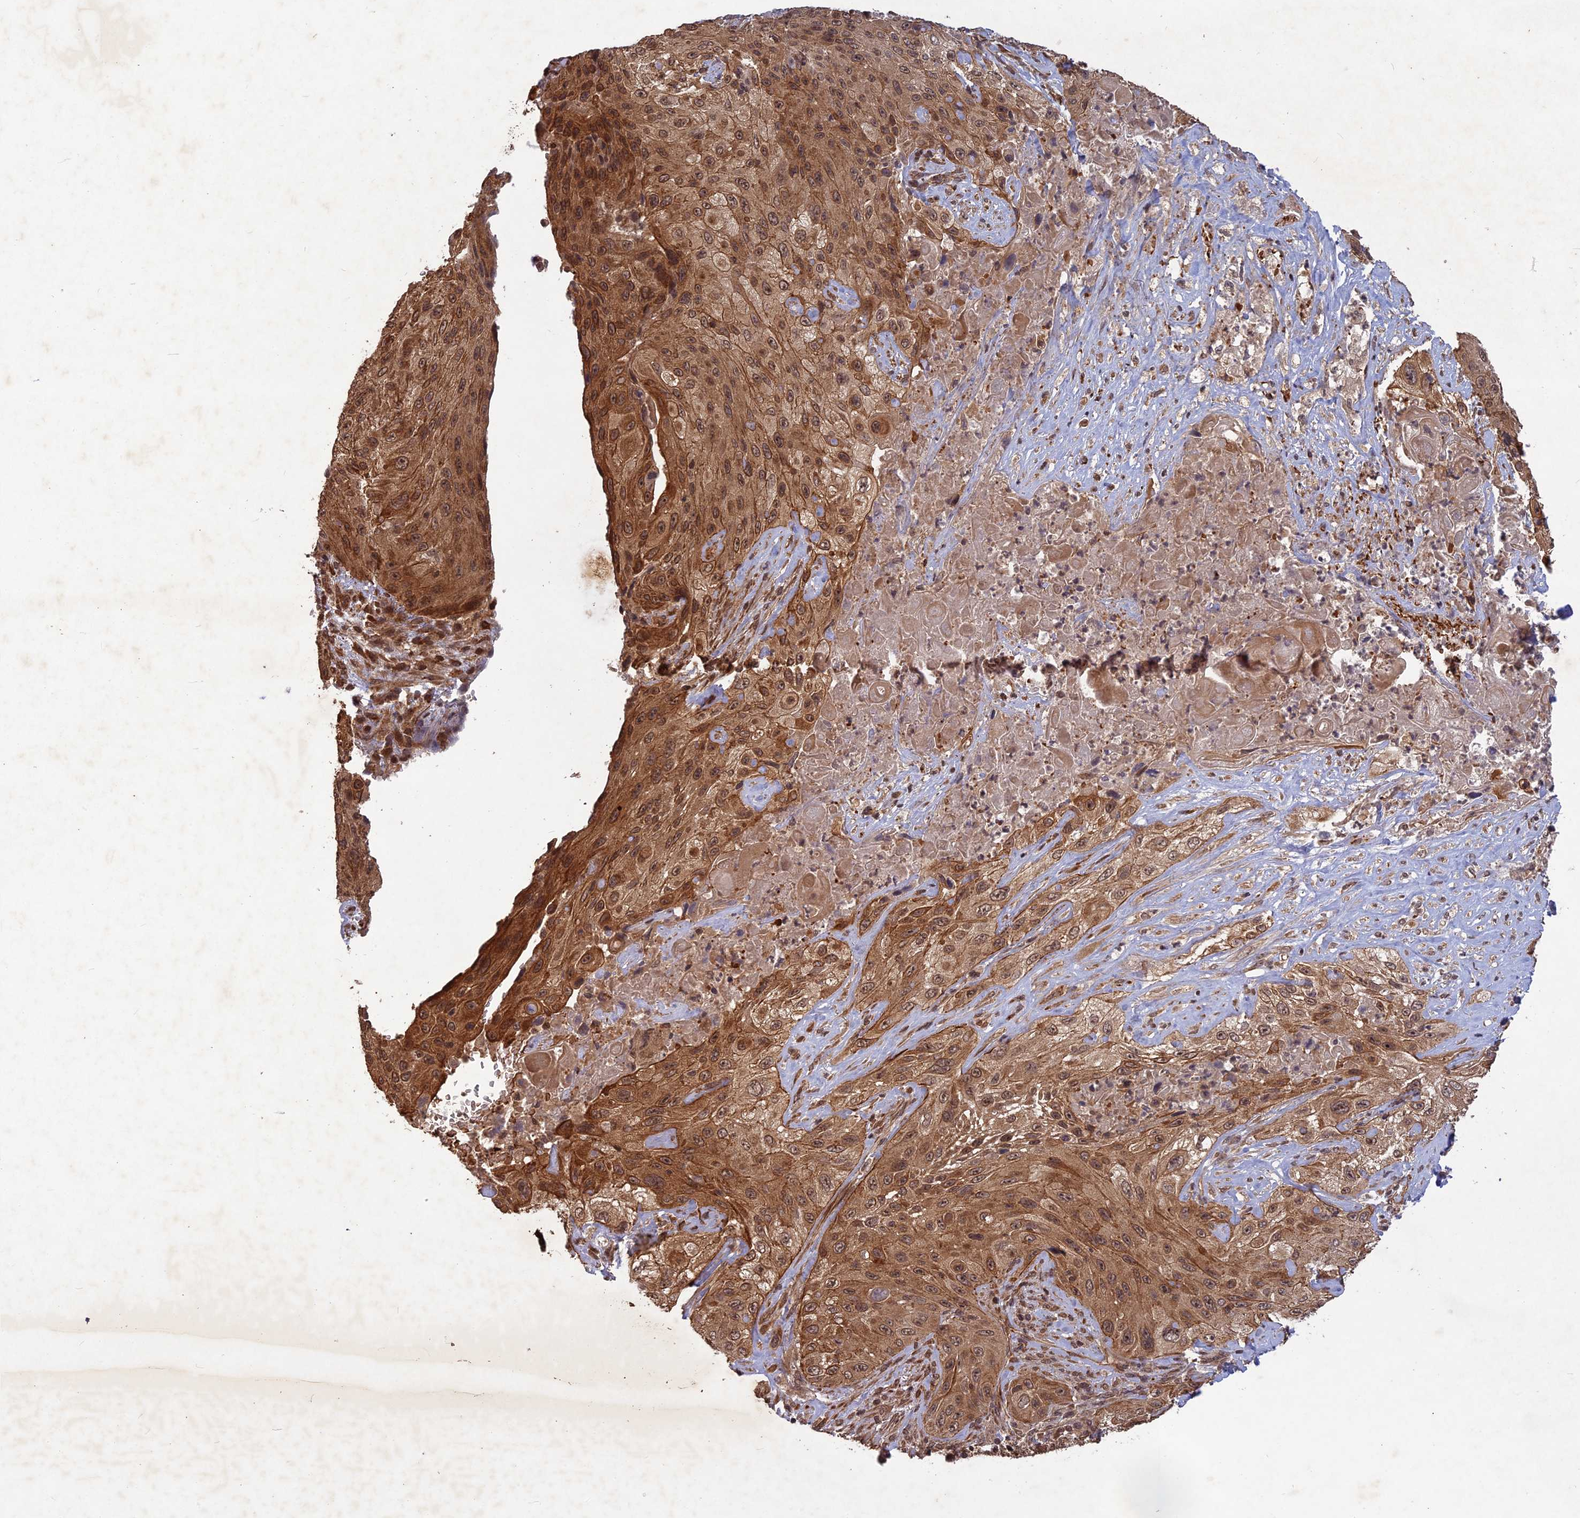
{"staining": {"intensity": "moderate", "quantity": ">75%", "location": "cytoplasmic/membranous,nuclear"}, "tissue": "cervical cancer", "cell_type": "Tumor cells", "image_type": "cancer", "snomed": [{"axis": "morphology", "description": "Squamous cell carcinoma, NOS"}, {"axis": "topography", "description": "Cervix"}], "caption": "Cervical squamous cell carcinoma stained for a protein demonstrates moderate cytoplasmic/membranous and nuclear positivity in tumor cells. Nuclei are stained in blue.", "gene": "SRMS", "patient": {"sex": "female", "age": 42}}